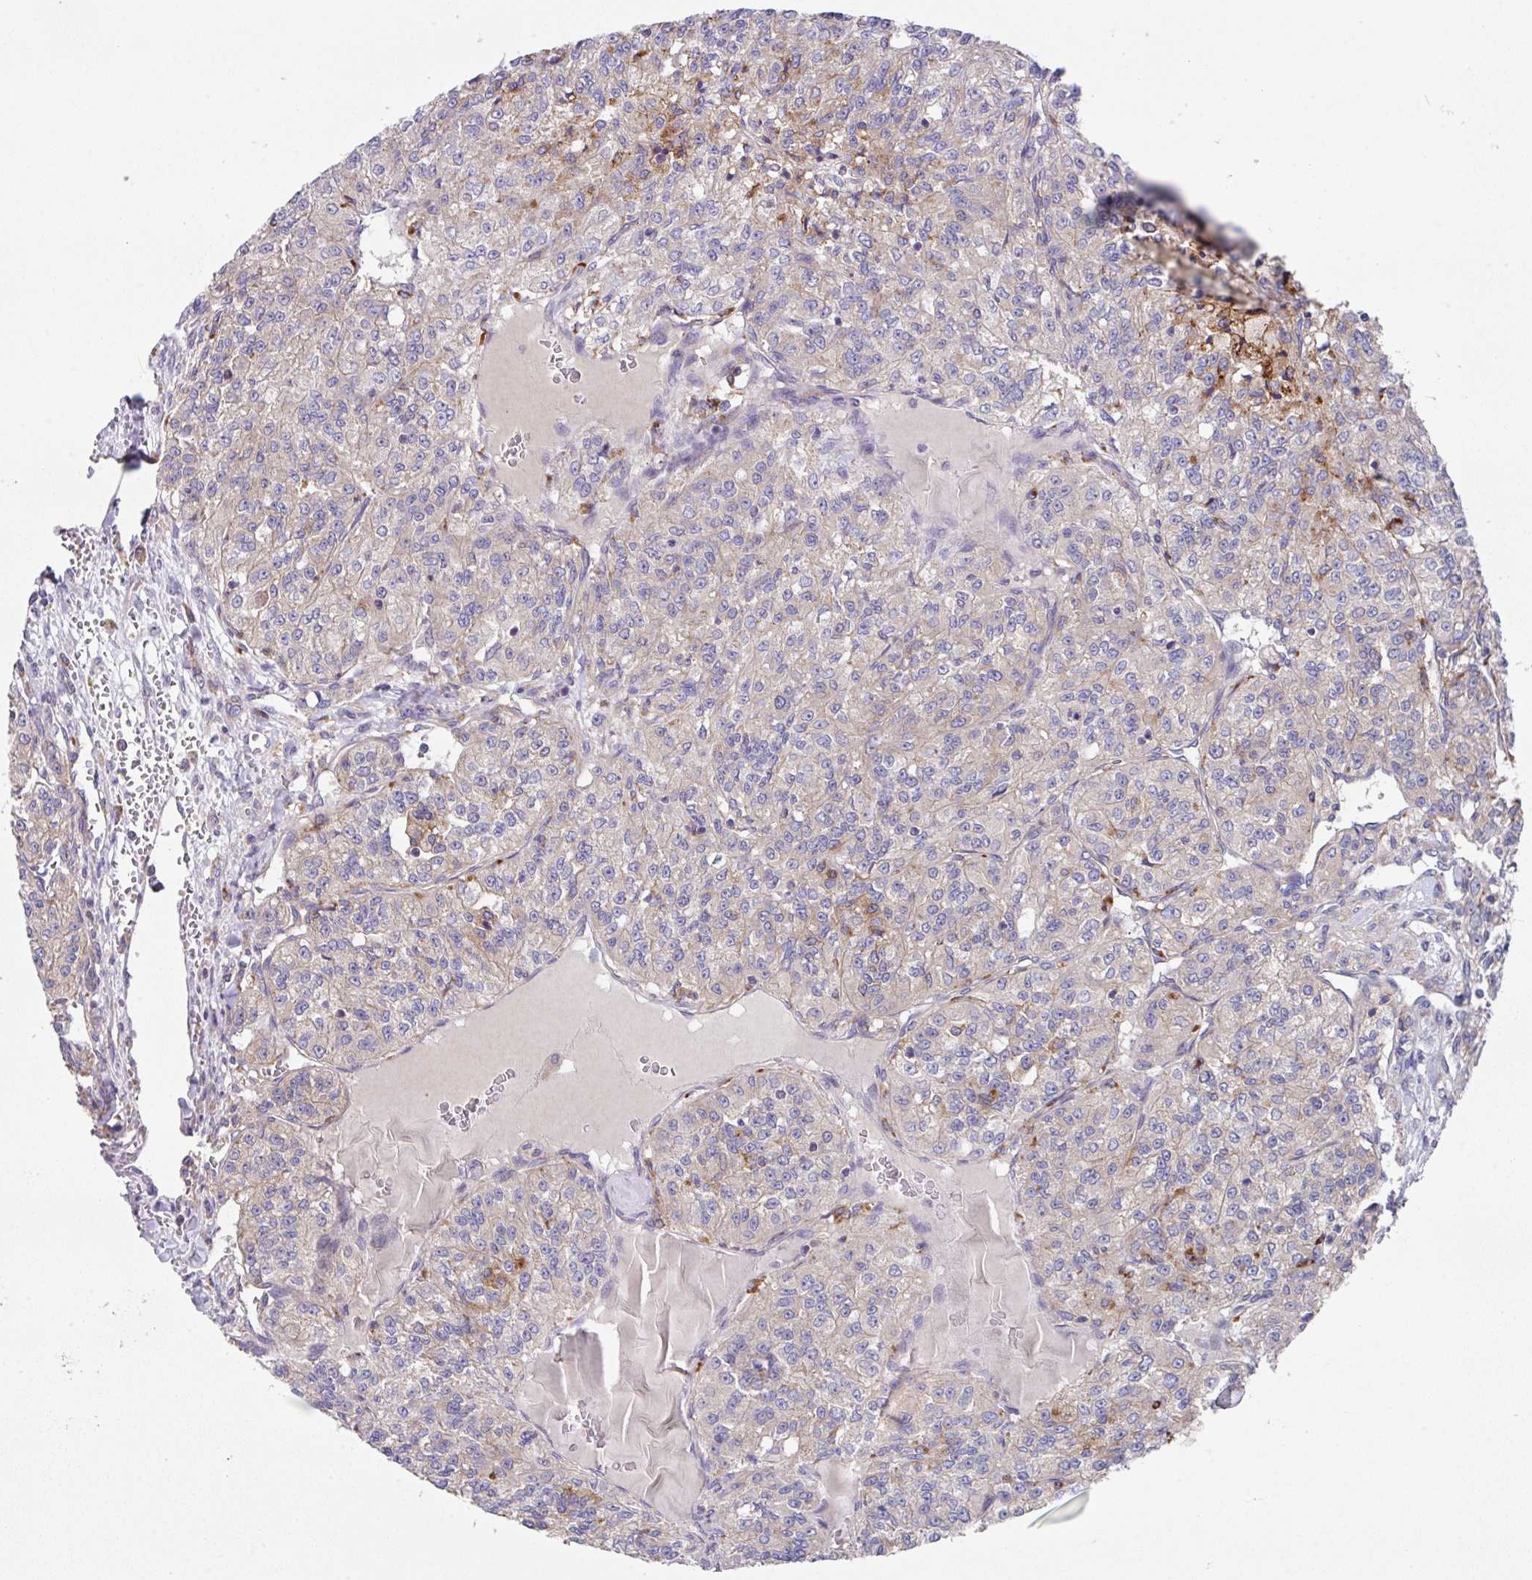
{"staining": {"intensity": "weak", "quantity": "<25%", "location": "cytoplasmic/membranous"}, "tissue": "renal cancer", "cell_type": "Tumor cells", "image_type": "cancer", "snomed": [{"axis": "morphology", "description": "Adenocarcinoma, NOS"}, {"axis": "topography", "description": "Kidney"}], "caption": "This micrograph is of renal cancer stained with IHC to label a protein in brown with the nuclei are counter-stained blue. There is no expression in tumor cells.", "gene": "EIF4B", "patient": {"sex": "female", "age": 63}}